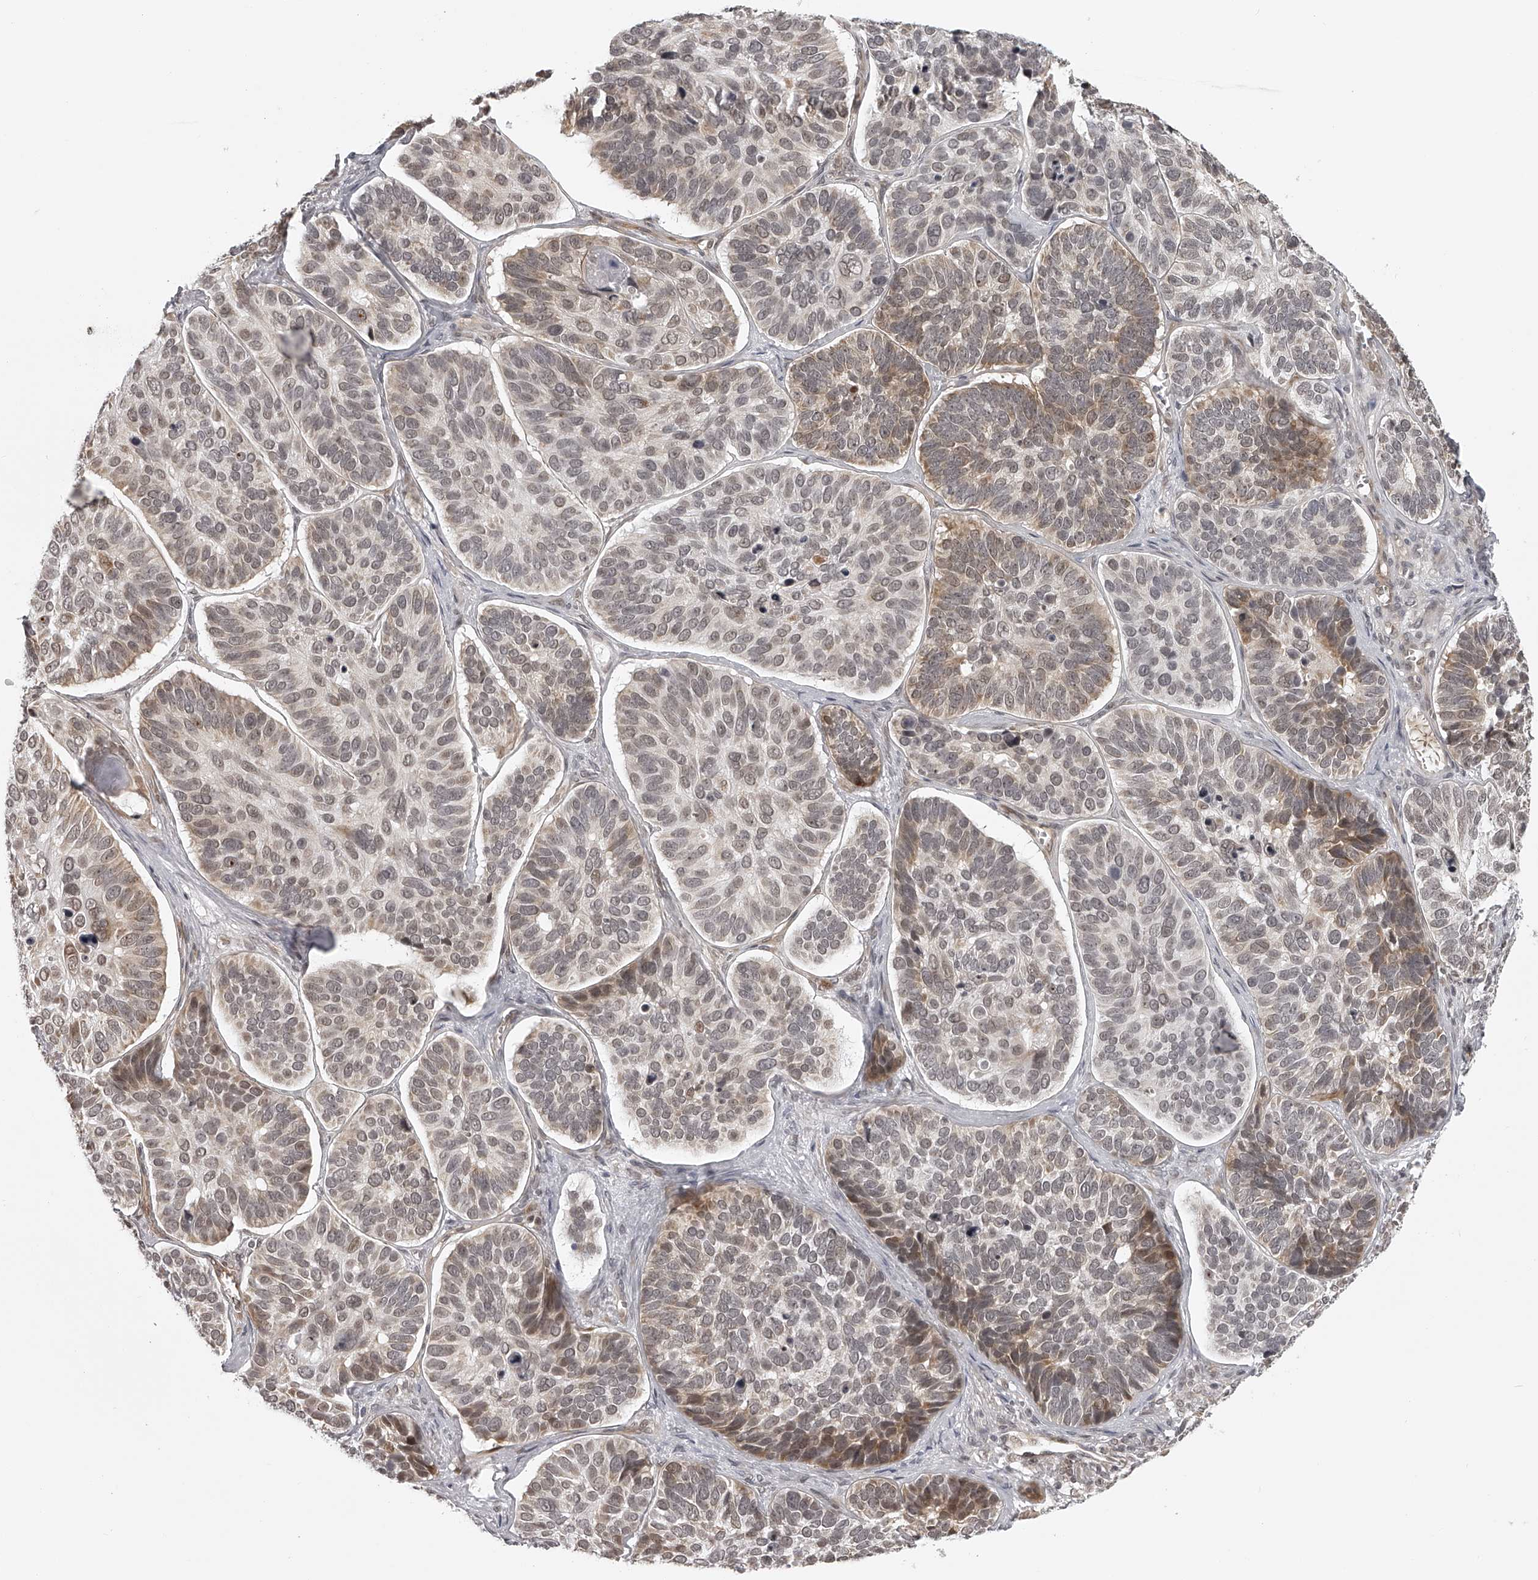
{"staining": {"intensity": "moderate", "quantity": "<25%", "location": "cytoplasmic/membranous"}, "tissue": "skin cancer", "cell_type": "Tumor cells", "image_type": "cancer", "snomed": [{"axis": "morphology", "description": "Basal cell carcinoma"}, {"axis": "topography", "description": "Skin"}], "caption": "An immunohistochemistry image of tumor tissue is shown. Protein staining in brown shows moderate cytoplasmic/membranous positivity in skin cancer (basal cell carcinoma) within tumor cells. (Stains: DAB in brown, nuclei in blue, Microscopy: brightfield microscopy at high magnification).", "gene": "ODF2L", "patient": {"sex": "male", "age": 62}}